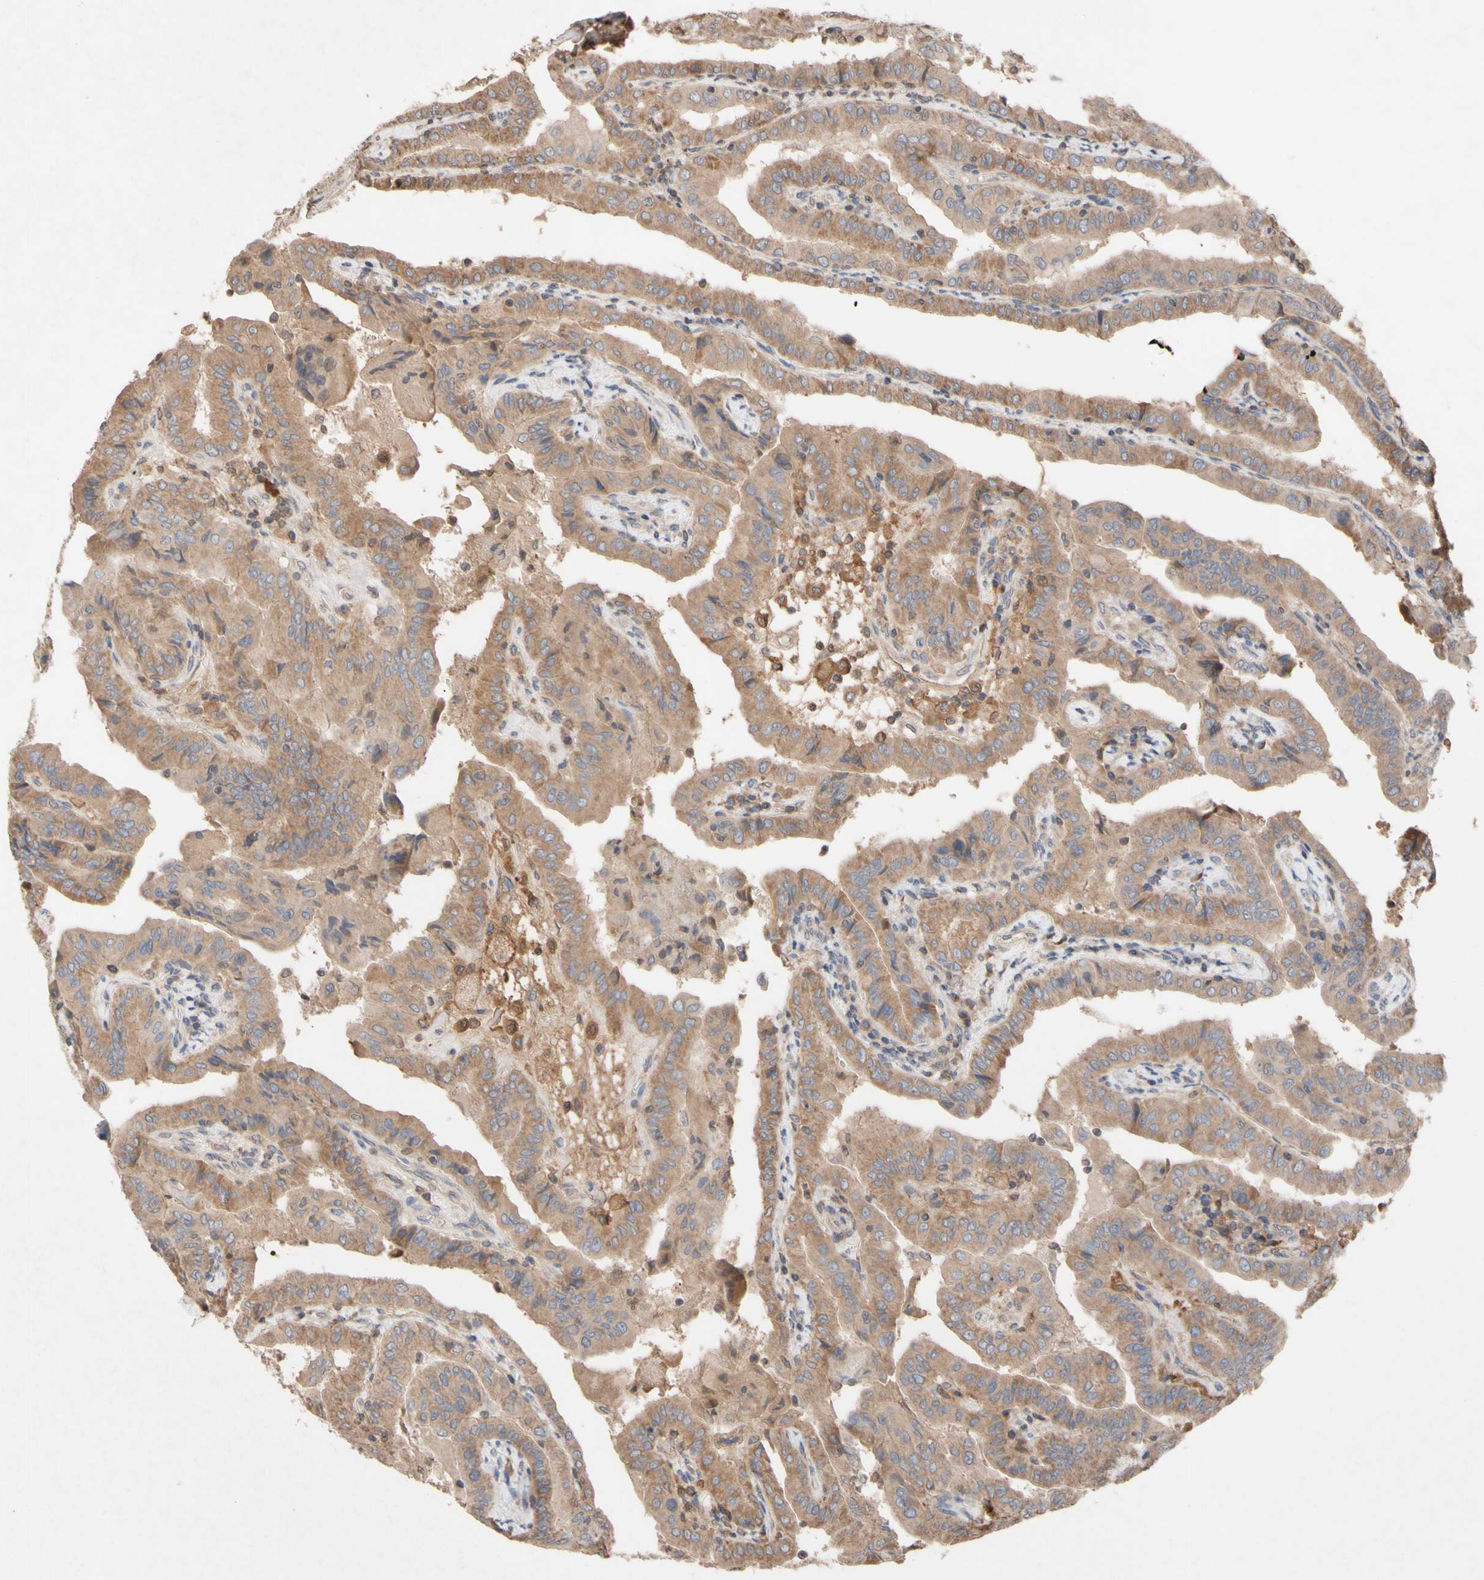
{"staining": {"intensity": "moderate", "quantity": ">75%", "location": "cytoplasmic/membranous"}, "tissue": "thyroid cancer", "cell_type": "Tumor cells", "image_type": "cancer", "snomed": [{"axis": "morphology", "description": "Papillary adenocarcinoma, NOS"}, {"axis": "topography", "description": "Thyroid gland"}], "caption": "A micrograph showing moderate cytoplasmic/membranous positivity in approximately >75% of tumor cells in thyroid cancer, as visualized by brown immunohistochemical staining.", "gene": "NECTIN3", "patient": {"sex": "male", "age": 33}}